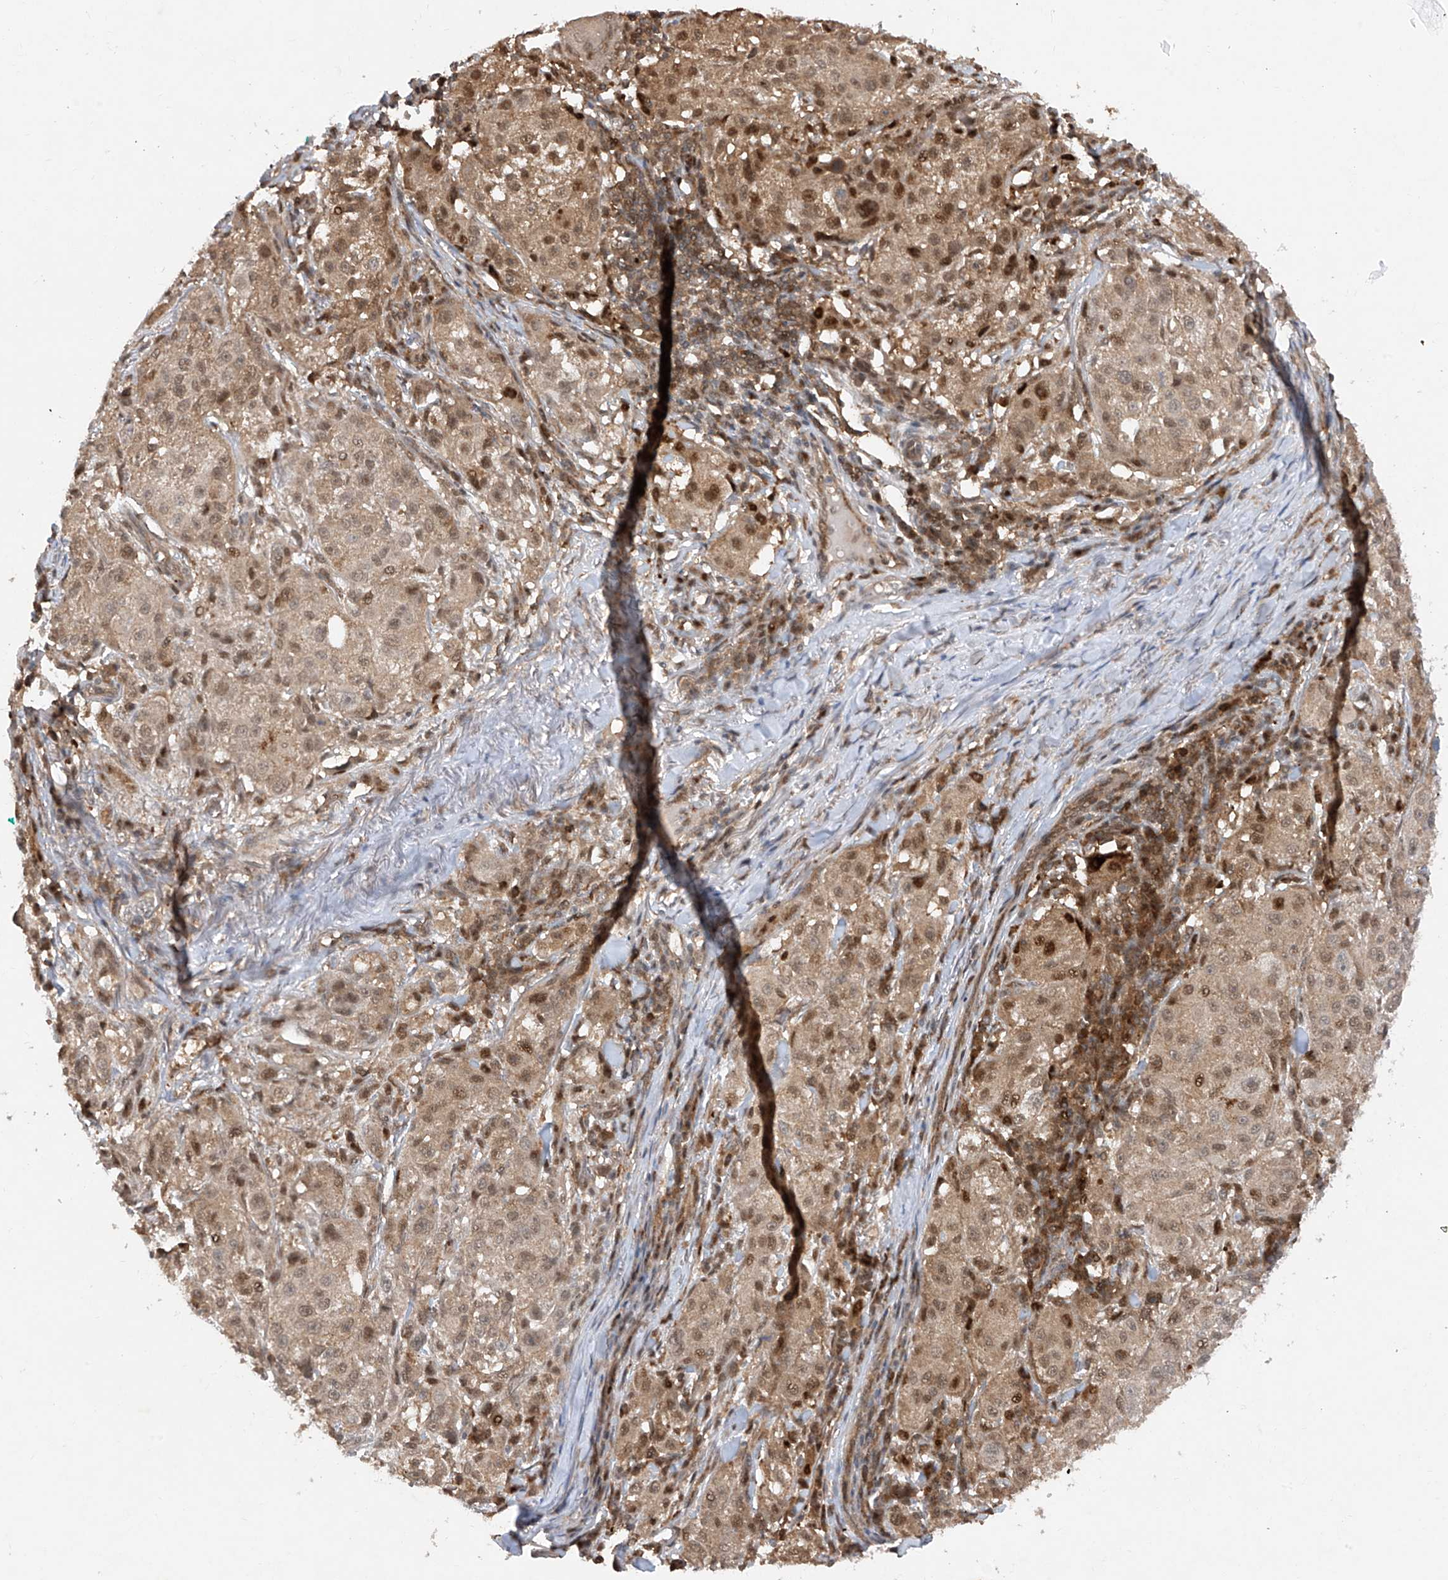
{"staining": {"intensity": "strong", "quantity": "25%-75%", "location": "nuclear"}, "tissue": "melanoma", "cell_type": "Tumor cells", "image_type": "cancer", "snomed": [{"axis": "morphology", "description": "Necrosis, NOS"}, {"axis": "morphology", "description": "Malignant melanoma, NOS"}, {"axis": "topography", "description": "Skin"}], "caption": "Immunohistochemical staining of human malignant melanoma reveals high levels of strong nuclear positivity in approximately 25%-75% of tumor cells.", "gene": "ZNF358", "patient": {"sex": "female", "age": 87}}